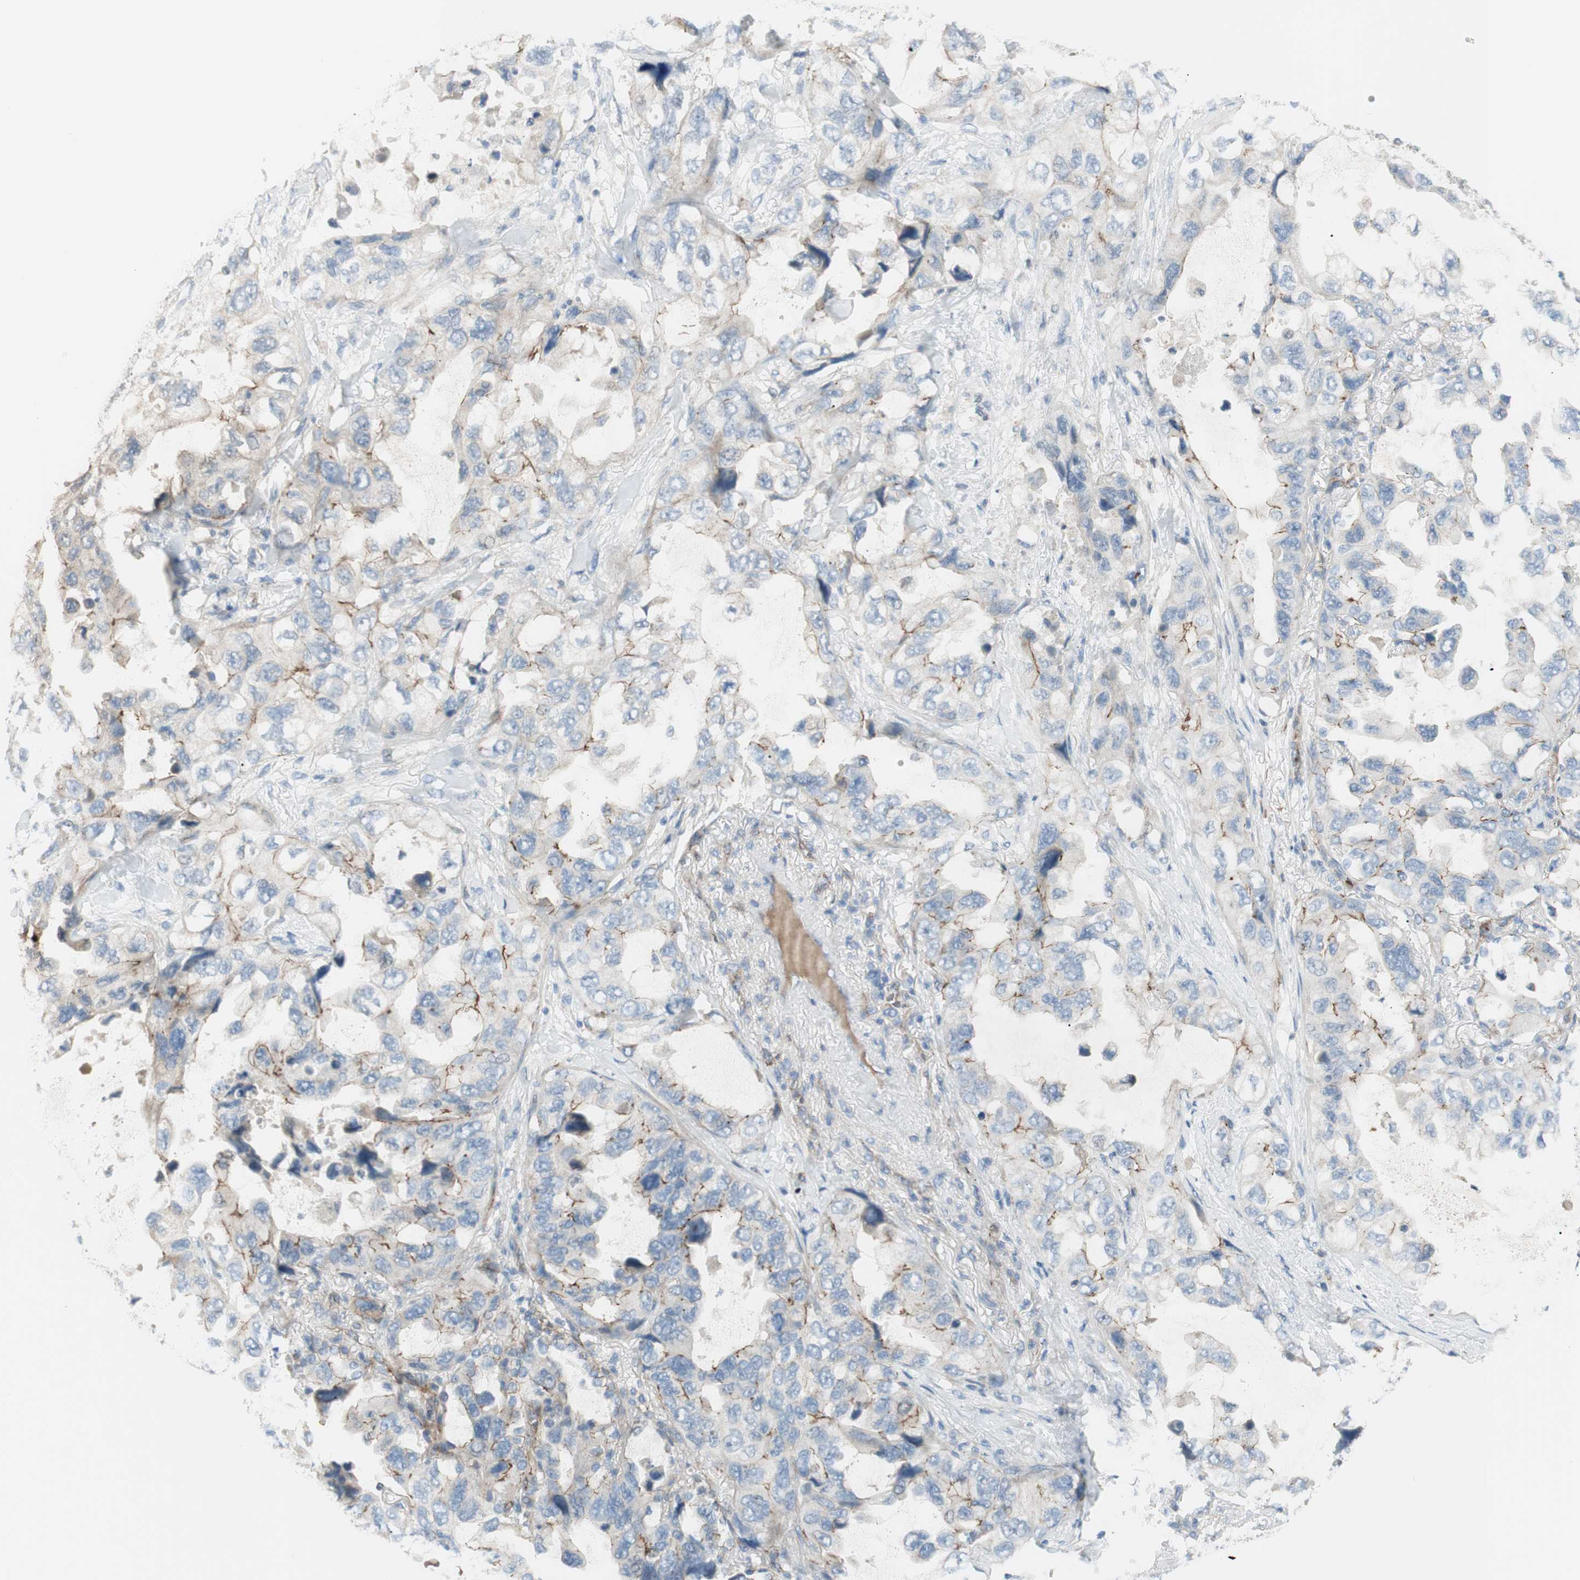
{"staining": {"intensity": "weak", "quantity": "25%-75%", "location": "cytoplasmic/membranous"}, "tissue": "lung cancer", "cell_type": "Tumor cells", "image_type": "cancer", "snomed": [{"axis": "morphology", "description": "Squamous cell carcinoma, NOS"}, {"axis": "topography", "description": "Lung"}], "caption": "Immunohistochemical staining of human squamous cell carcinoma (lung) shows low levels of weak cytoplasmic/membranous protein staining in about 25%-75% of tumor cells. Nuclei are stained in blue.", "gene": "TJP1", "patient": {"sex": "female", "age": 73}}